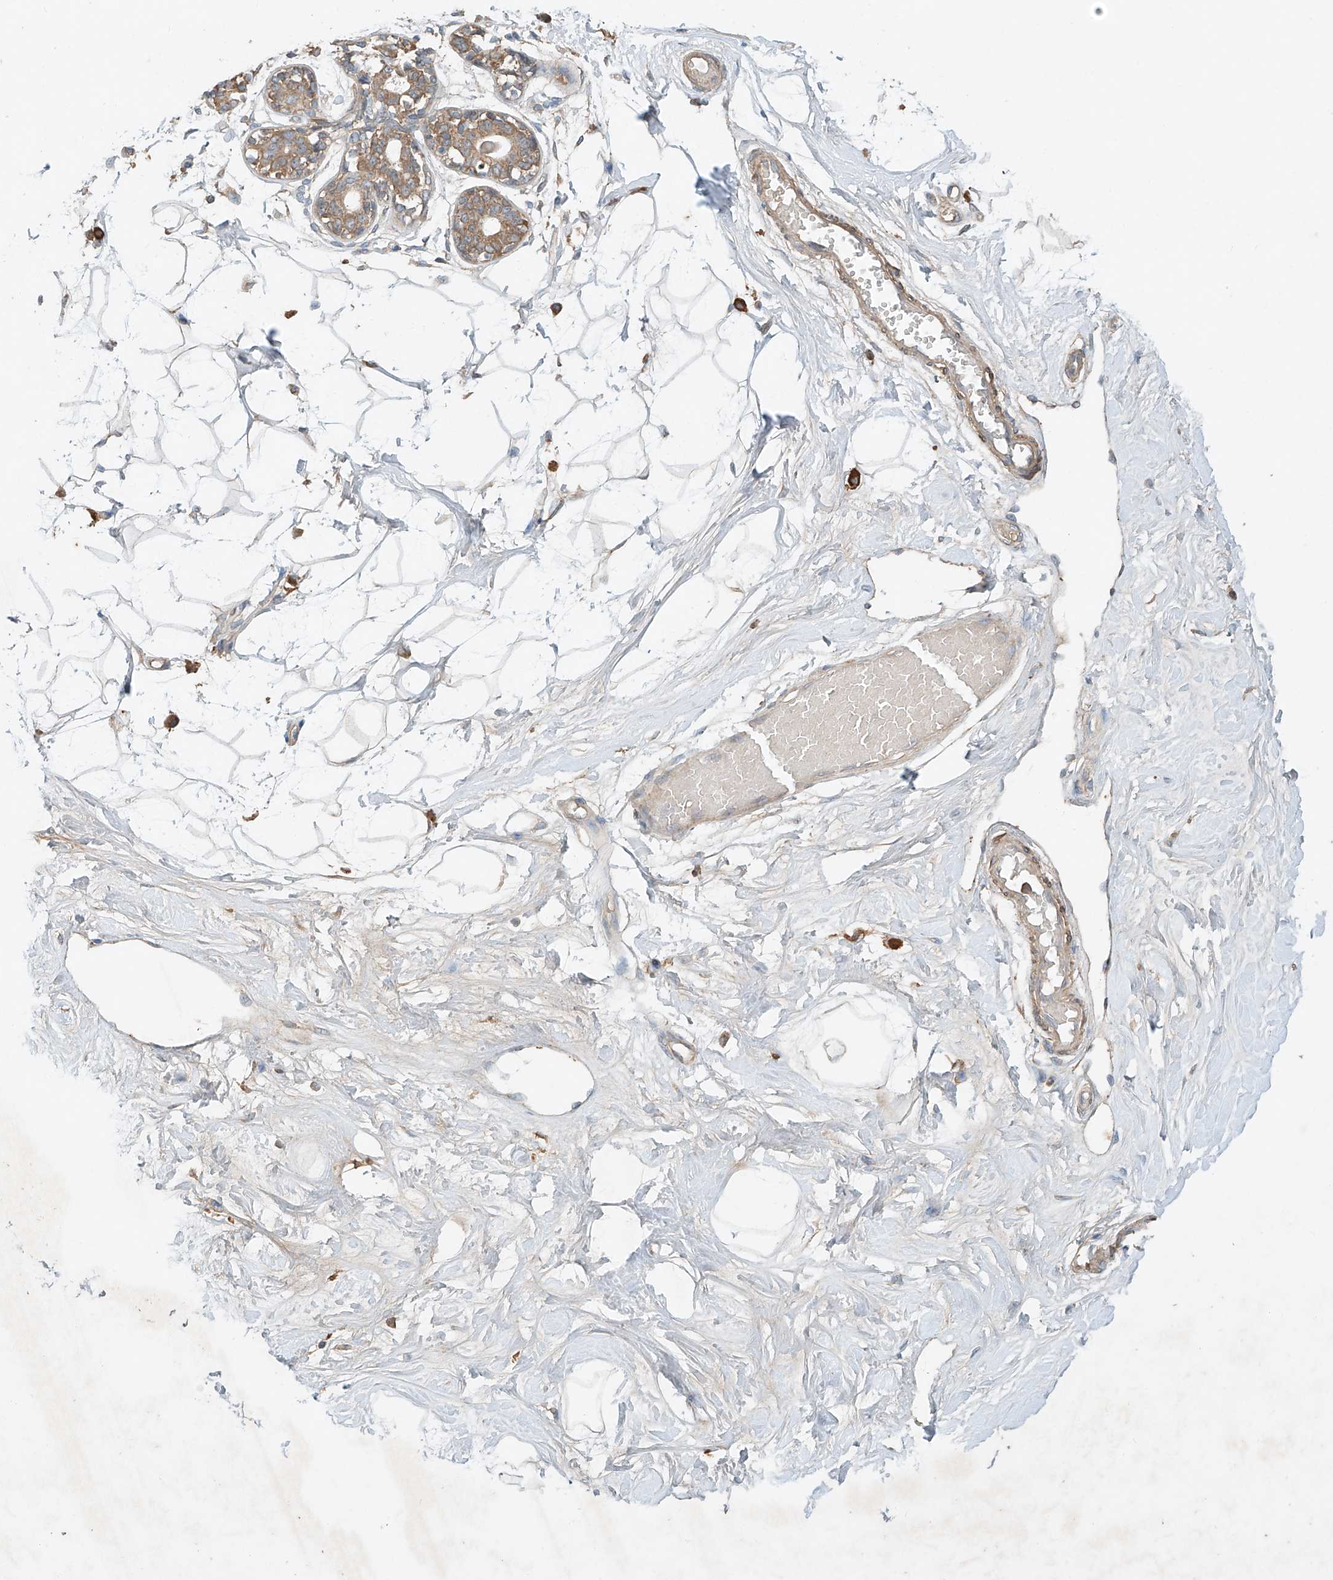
{"staining": {"intensity": "negative", "quantity": "none", "location": "none"}, "tissue": "breast", "cell_type": "Adipocytes", "image_type": "normal", "snomed": [{"axis": "morphology", "description": "Normal tissue, NOS"}, {"axis": "topography", "description": "Breast"}], "caption": "This micrograph is of normal breast stained with immunohistochemistry (IHC) to label a protein in brown with the nuclei are counter-stained blue. There is no positivity in adipocytes. Nuclei are stained in blue.", "gene": "GNB1L", "patient": {"sex": "female", "age": 45}}